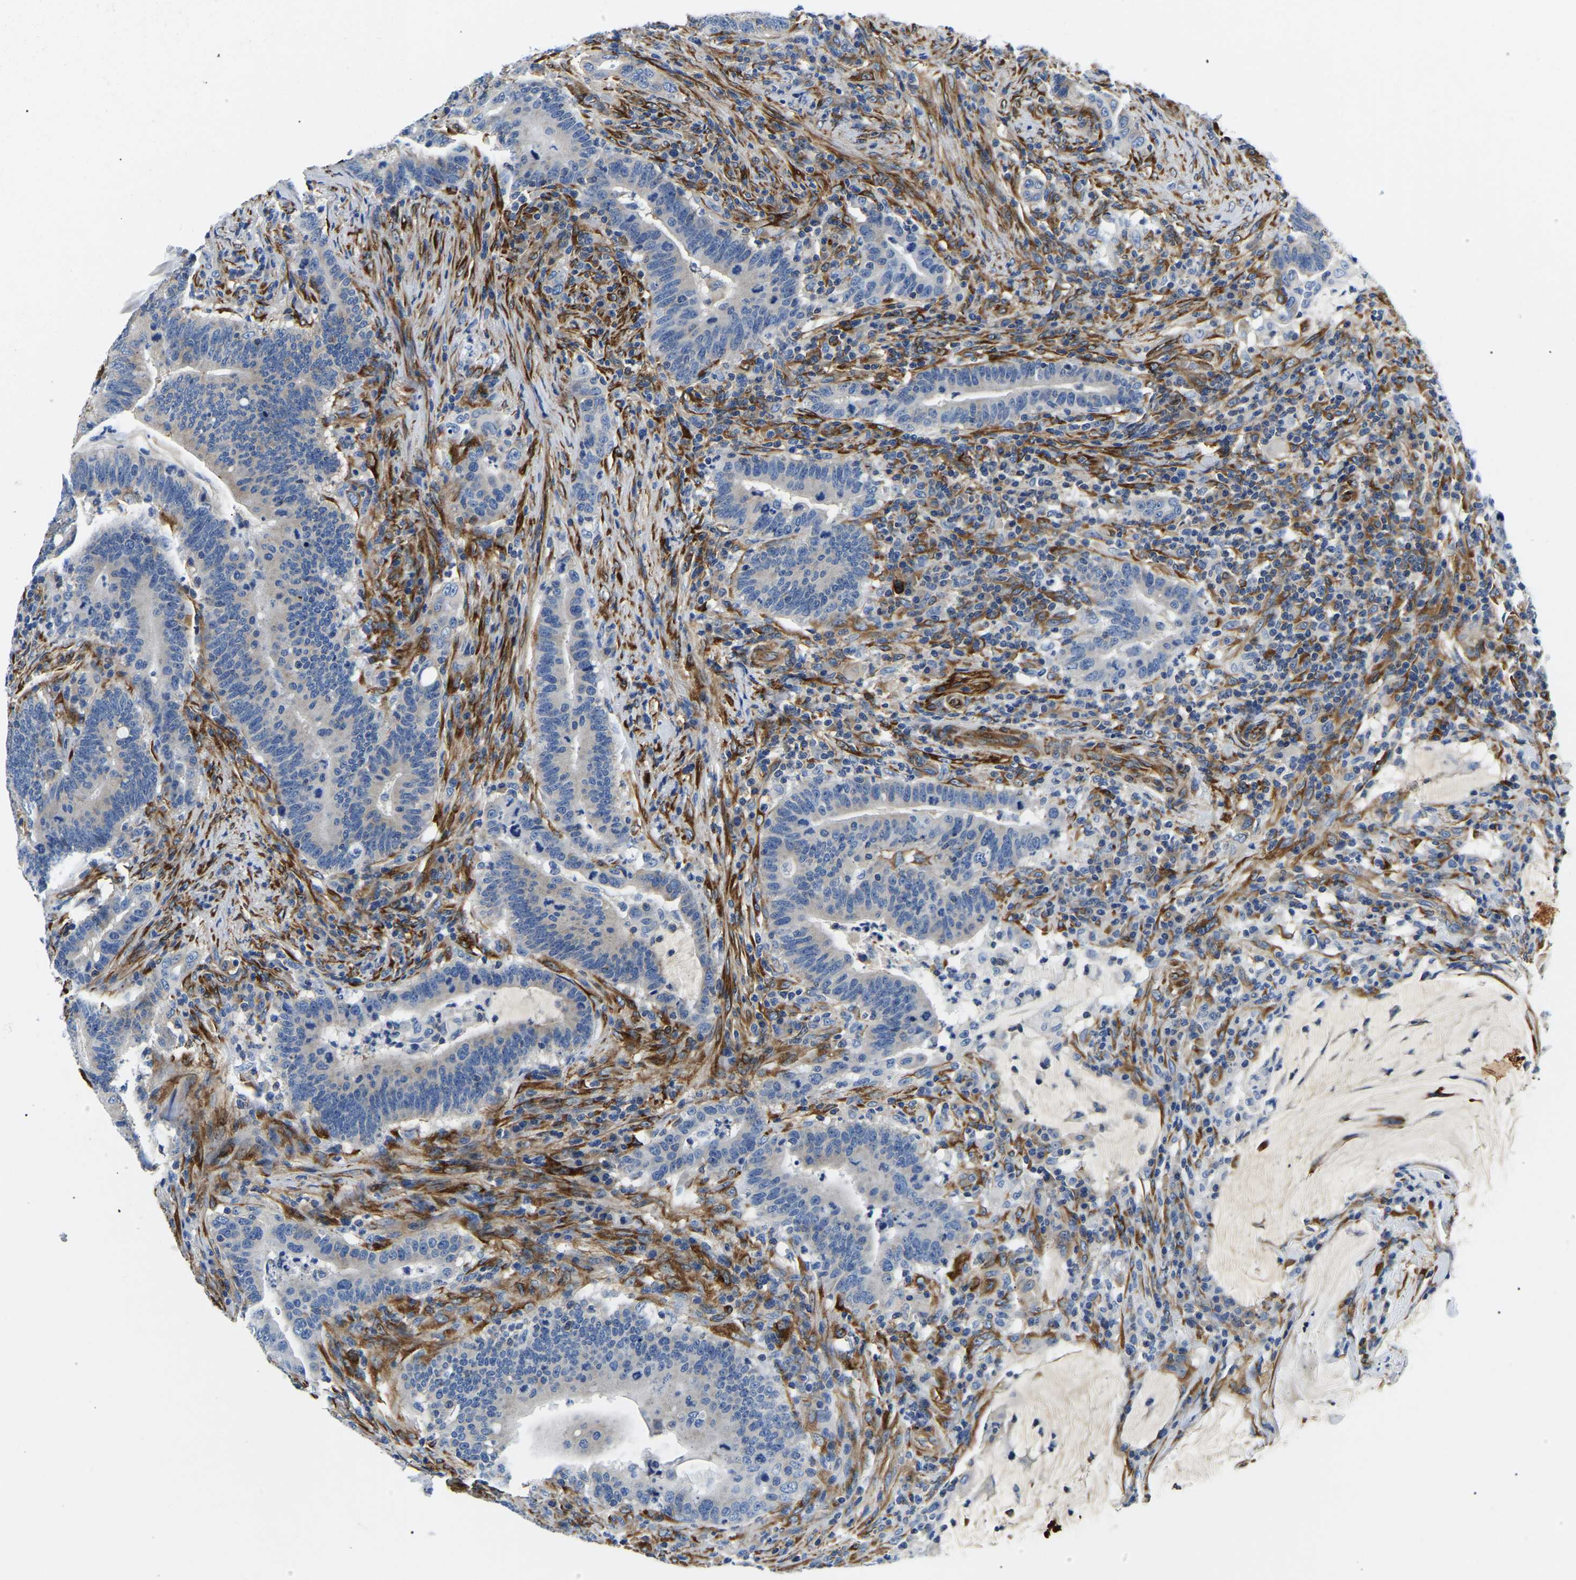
{"staining": {"intensity": "weak", "quantity": "<25%", "location": "cytoplasmic/membranous"}, "tissue": "colorectal cancer", "cell_type": "Tumor cells", "image_type": "cancer", "snomed": [{"axis": "morphology", "description": "Normal tissue, NOS"}, {"axis": "morphology", "description": "Adenocarcinoma, NOS"}, {"axis": "topography", "description": "Colon"}], "caption": "Immunohistochemistry (IHC) histopathology image of human adenocarcinoma (colorectal) stained for a protein (brown), which demonstrates no staining in tumor cells.", "gene": "DUSP8", "patient": {"sex": "female", "age": 66}}